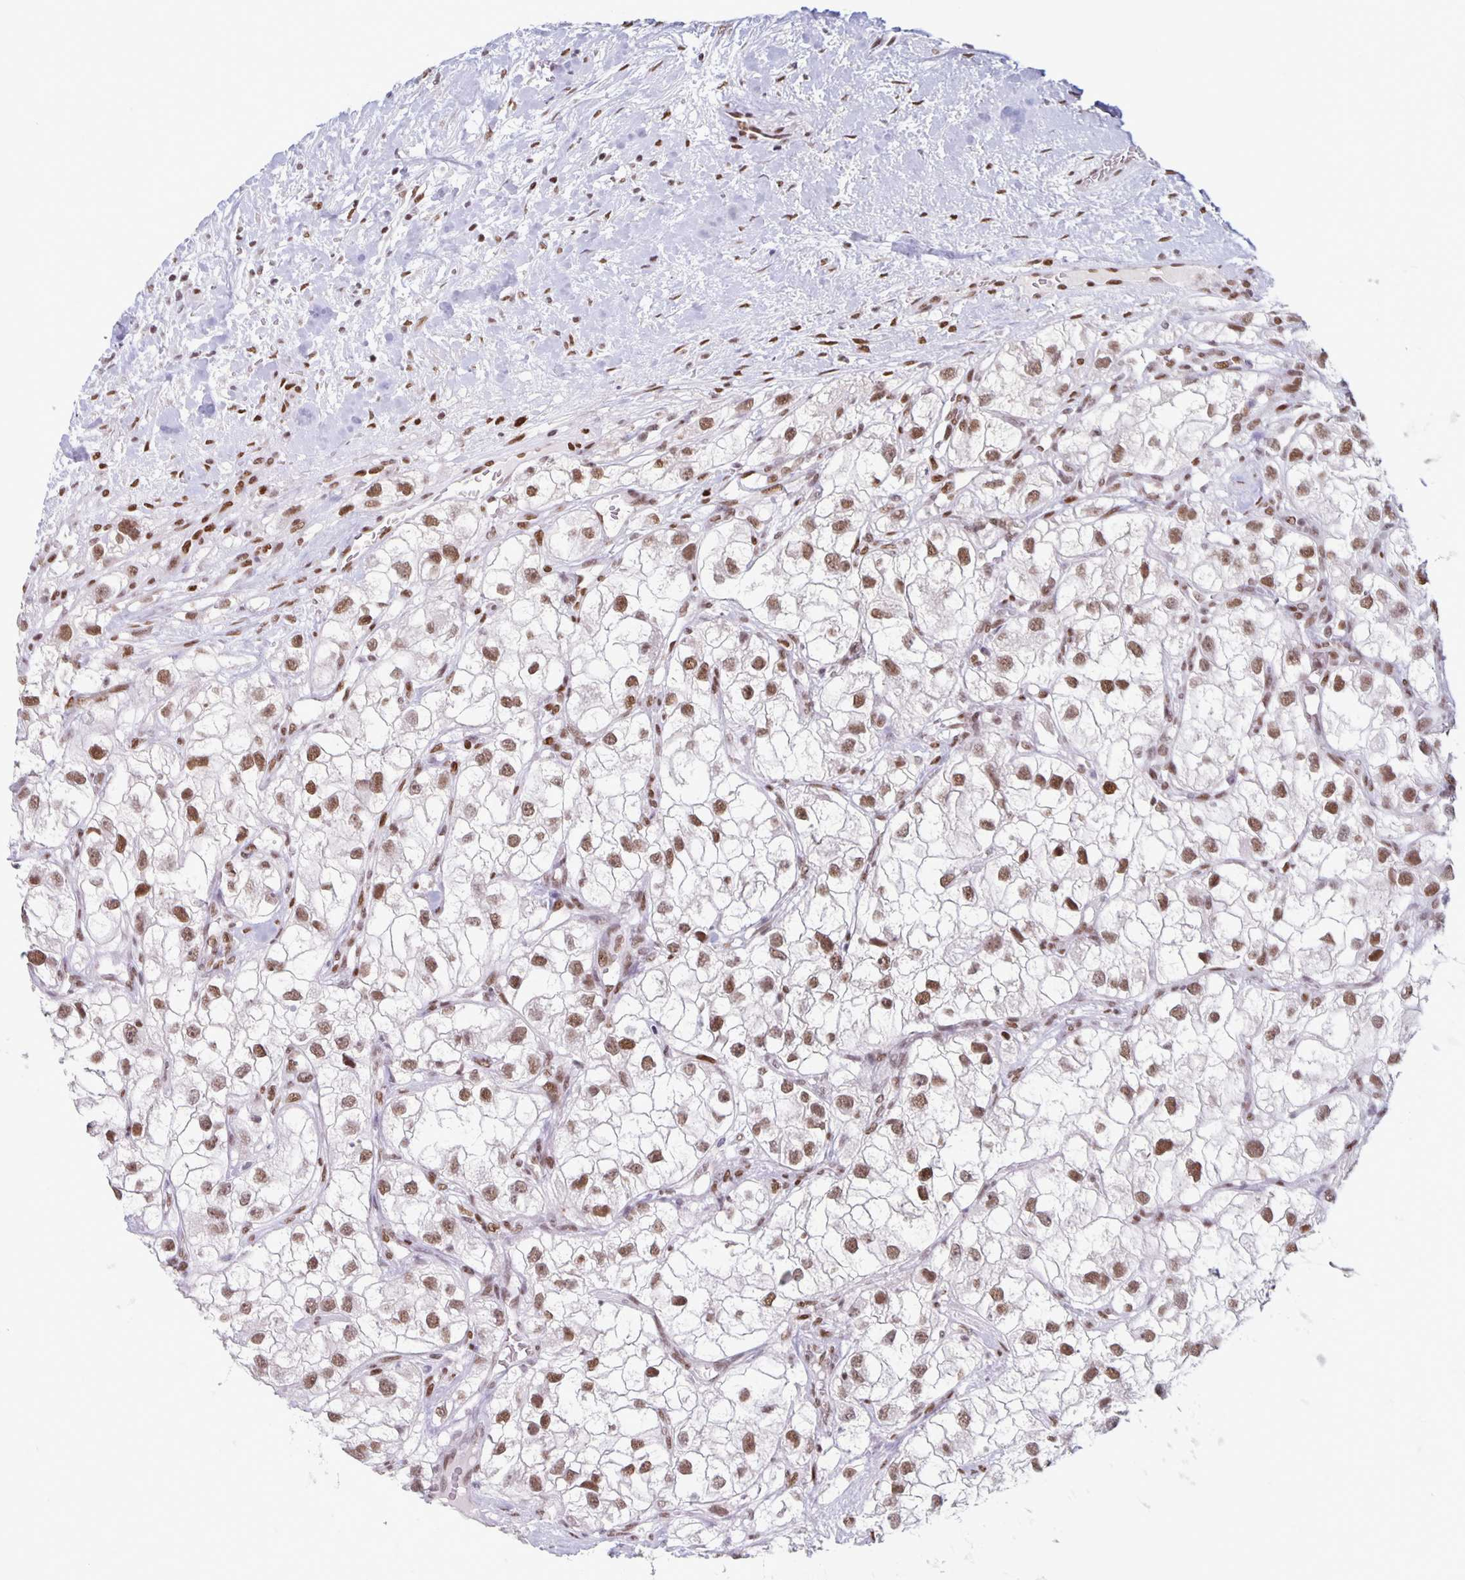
{"staining": {"intensity": "moderate", "quantity": ">75%", "location": "nuclear"}, "tissue": "renal cancer", "cell_type": "Tumor cells", "image_type": "cancer", "snomed": [{"axis": "morphology", "description": "Adenocarcinoma, NOS"}, {"axis": "topography", "description": "Kidney"}], "caption": "Human adenocarcinoma (renal) stained with a protein marker displays moderate staining in tumor cells.", "gene": "JUND", "patient": {"sex": "male", "age": 59}}